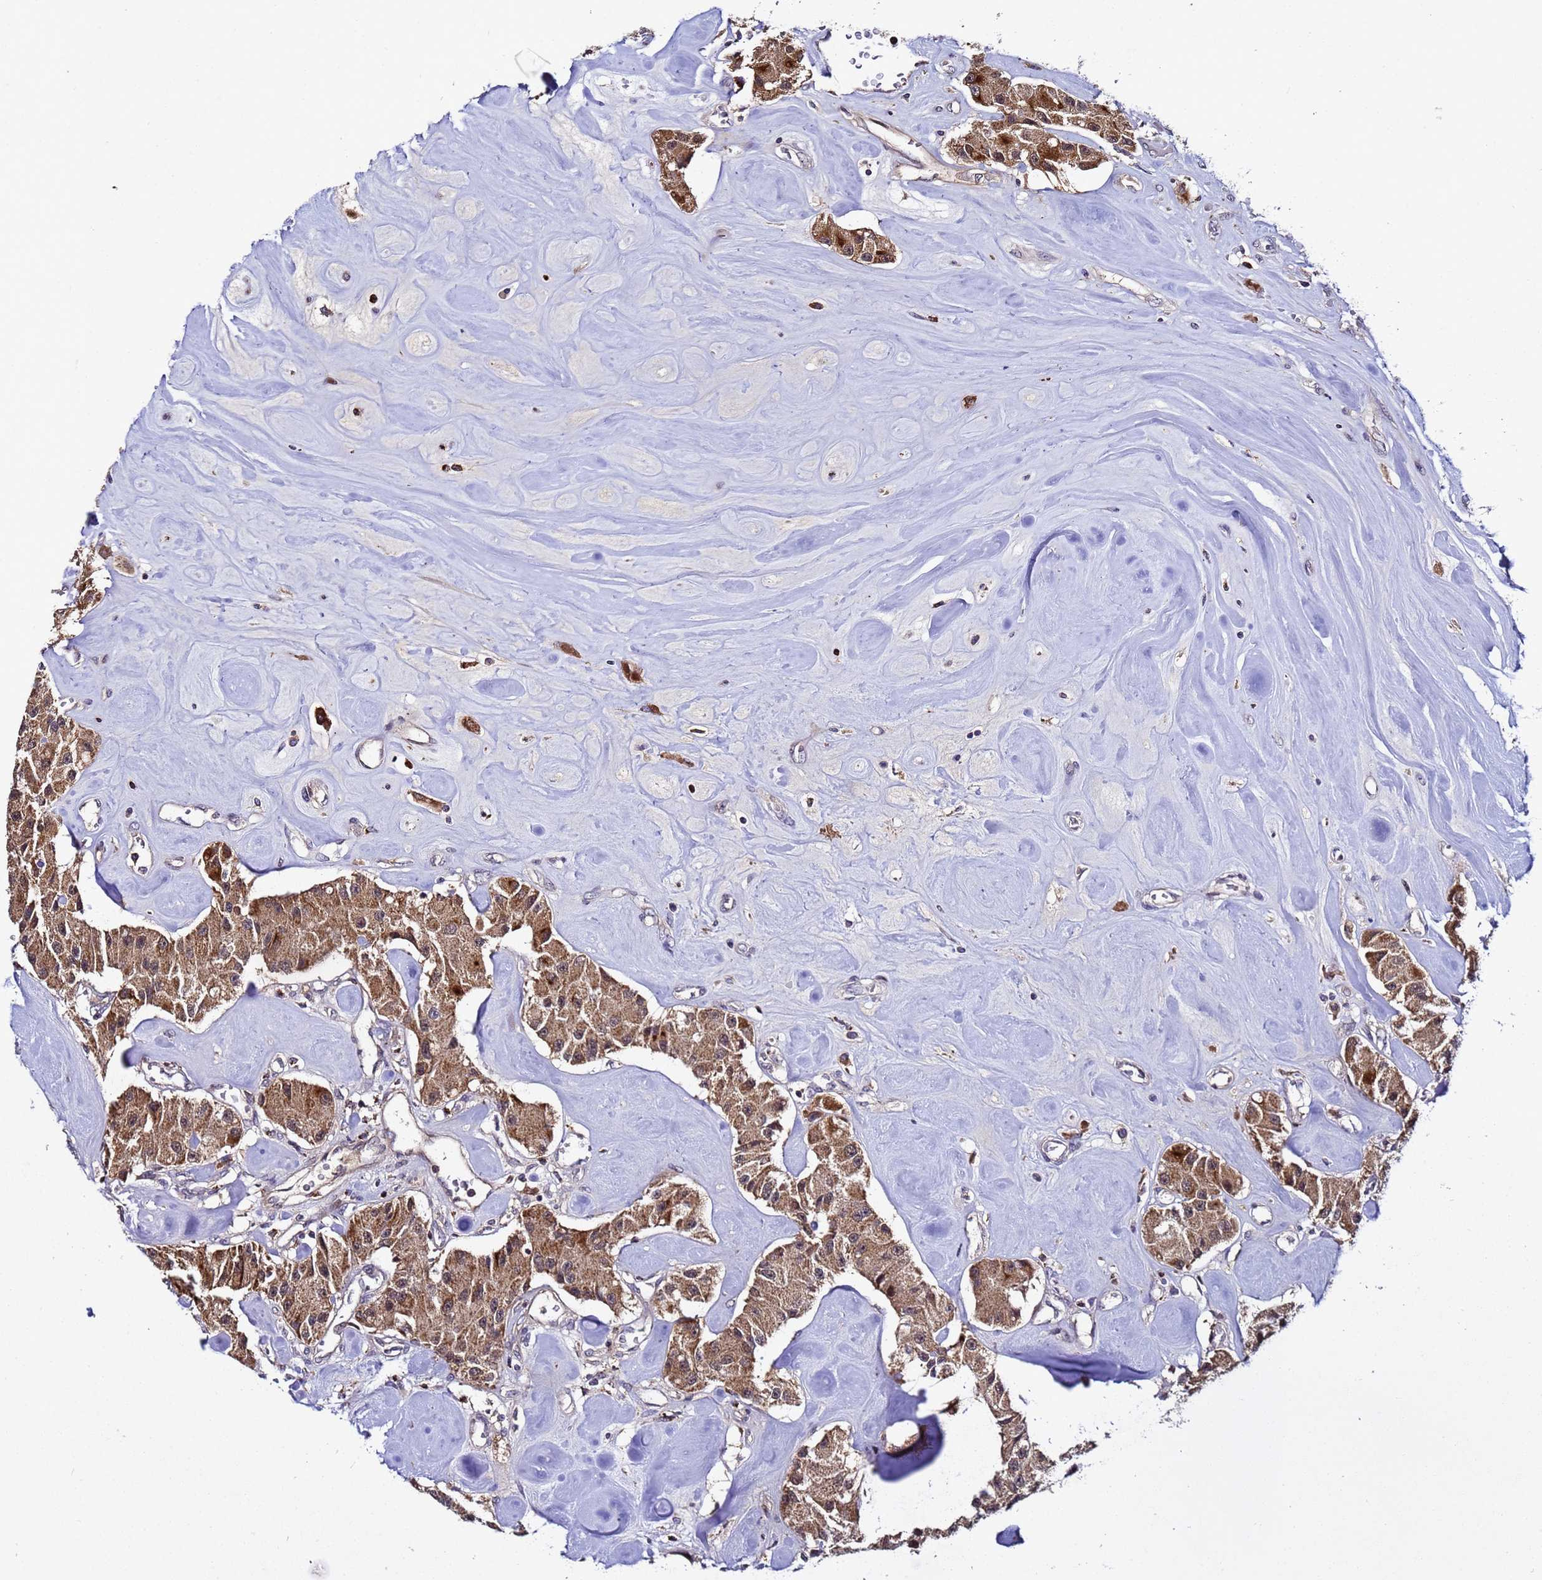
{"staining": {"intensity": "moderate", "quantity": ">75%", "location": "cytoplasmic/membranous,nuclear"}, "tissue": "carcinoid", "cell_type": "Tumor cells", "image_type": "cancer", "snomed": [{"axis": "morphology", "description": "Carcinoid, malignant, NOS"}, {"axis": "topography", "description": "Pancreas"}], "caption": "High-power microscopy captured an immunohistochemistry (IHC) photomicrograph of carcinoid (malignant), revealing moderate cytoplasmic/membranous and nuclear positivity in about >75% of tumor cells. (DAB (3,3'-diaminobenzidine) IHC, brown staining for protein, blue staining for nuclei).", "gene": "PLXDC2", "patient": {"sex": "male", "age": 41}}